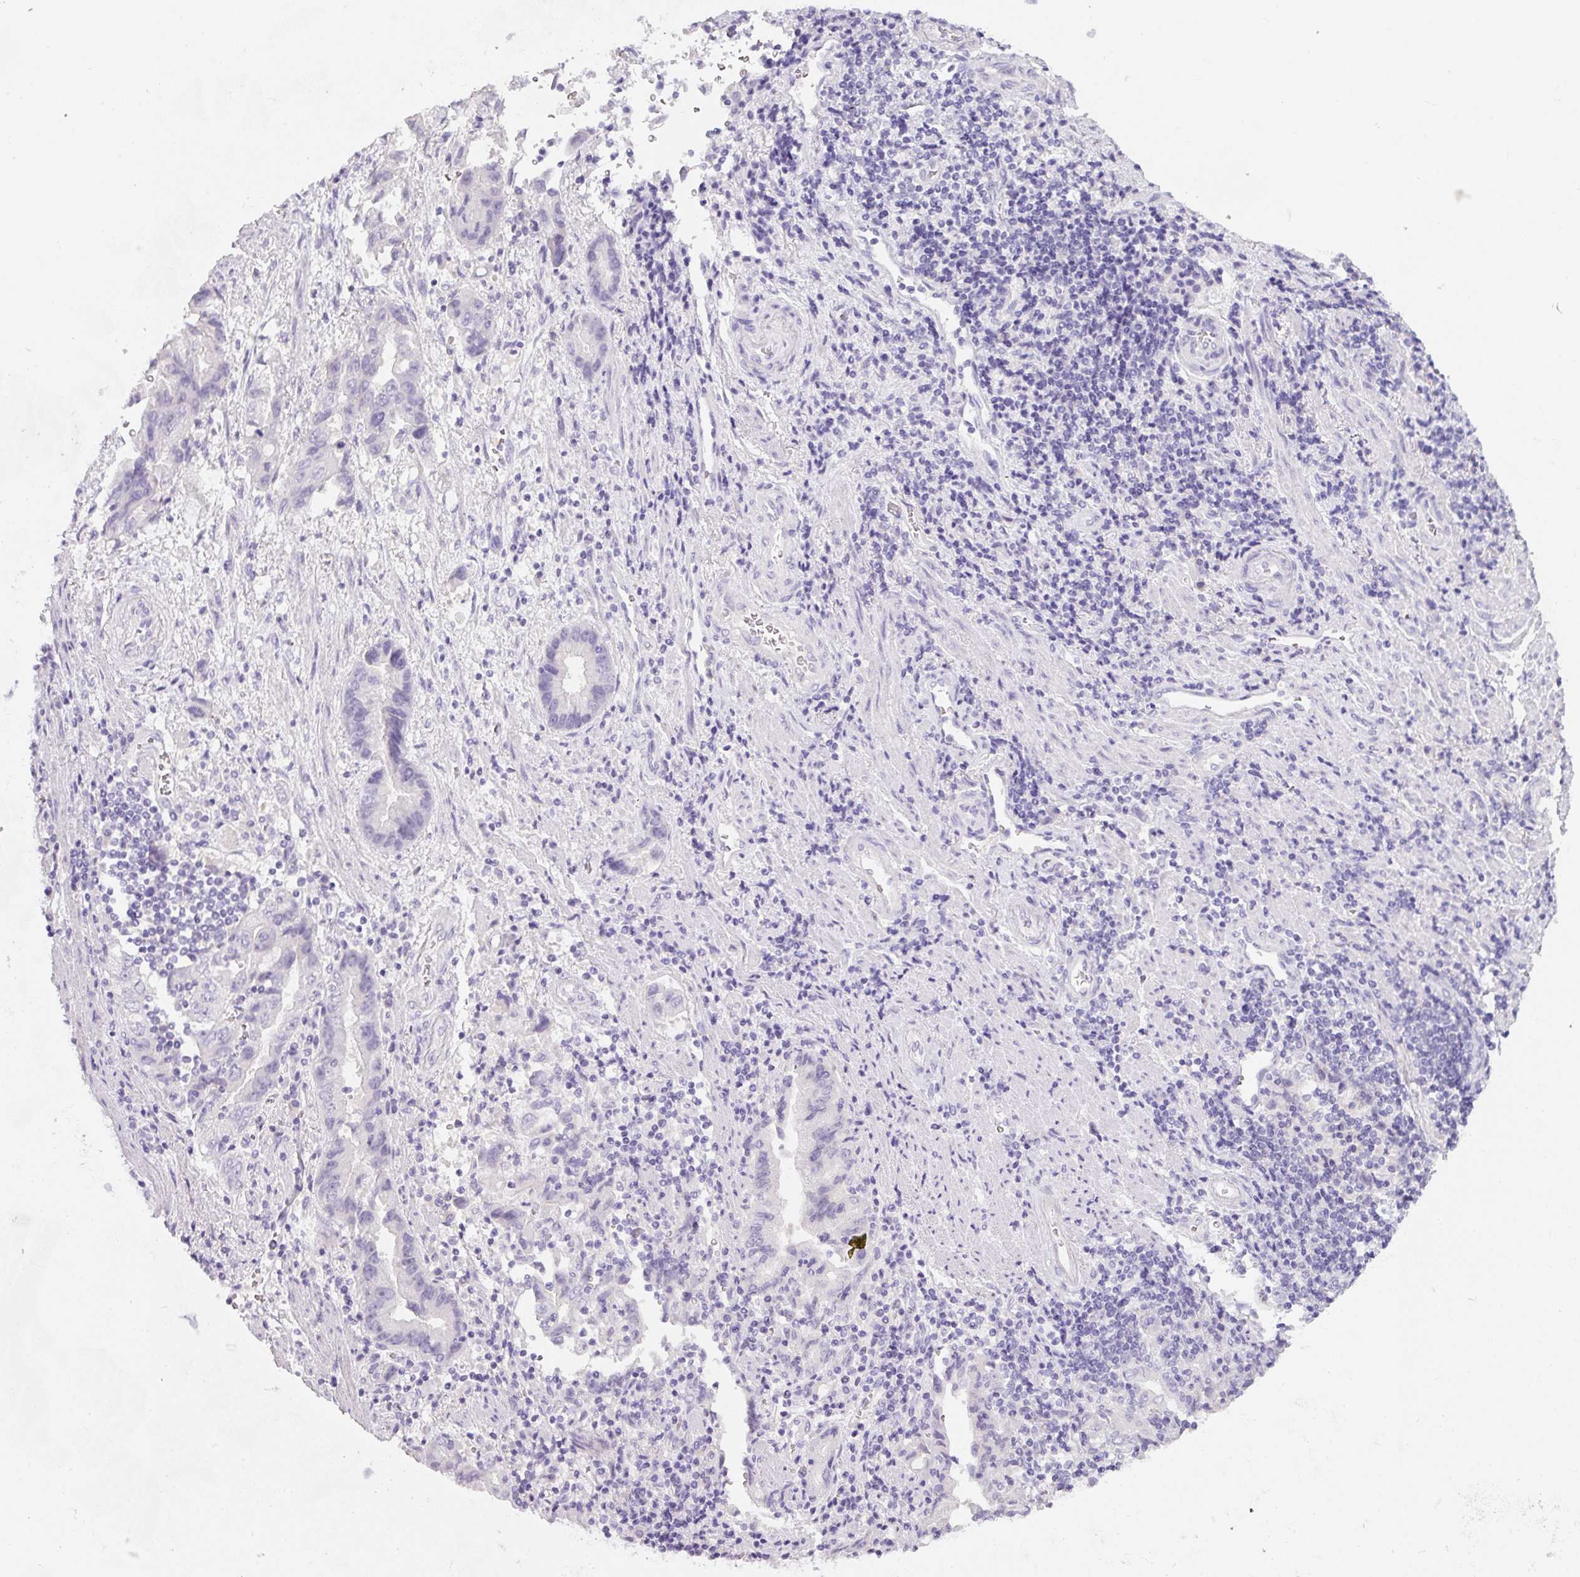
{"staining": {"intensity": "negative", "quantity": "none", "location": "none"}, "tissue": "stomach cancer", "cell_type": "Tumor cells", "image_type": "cancer", "snomed": [{"axis": "morphology", "description": "Adenocarcinoma, NOS"}, {"axis": "topography", "description": "Stomach"}], "caption": "Tumor cells are negative for brown protein staining in adenocarcinoma (stomach).", "gene": "SLC2A2", "patient": {"sex": "male", "age": 62}}